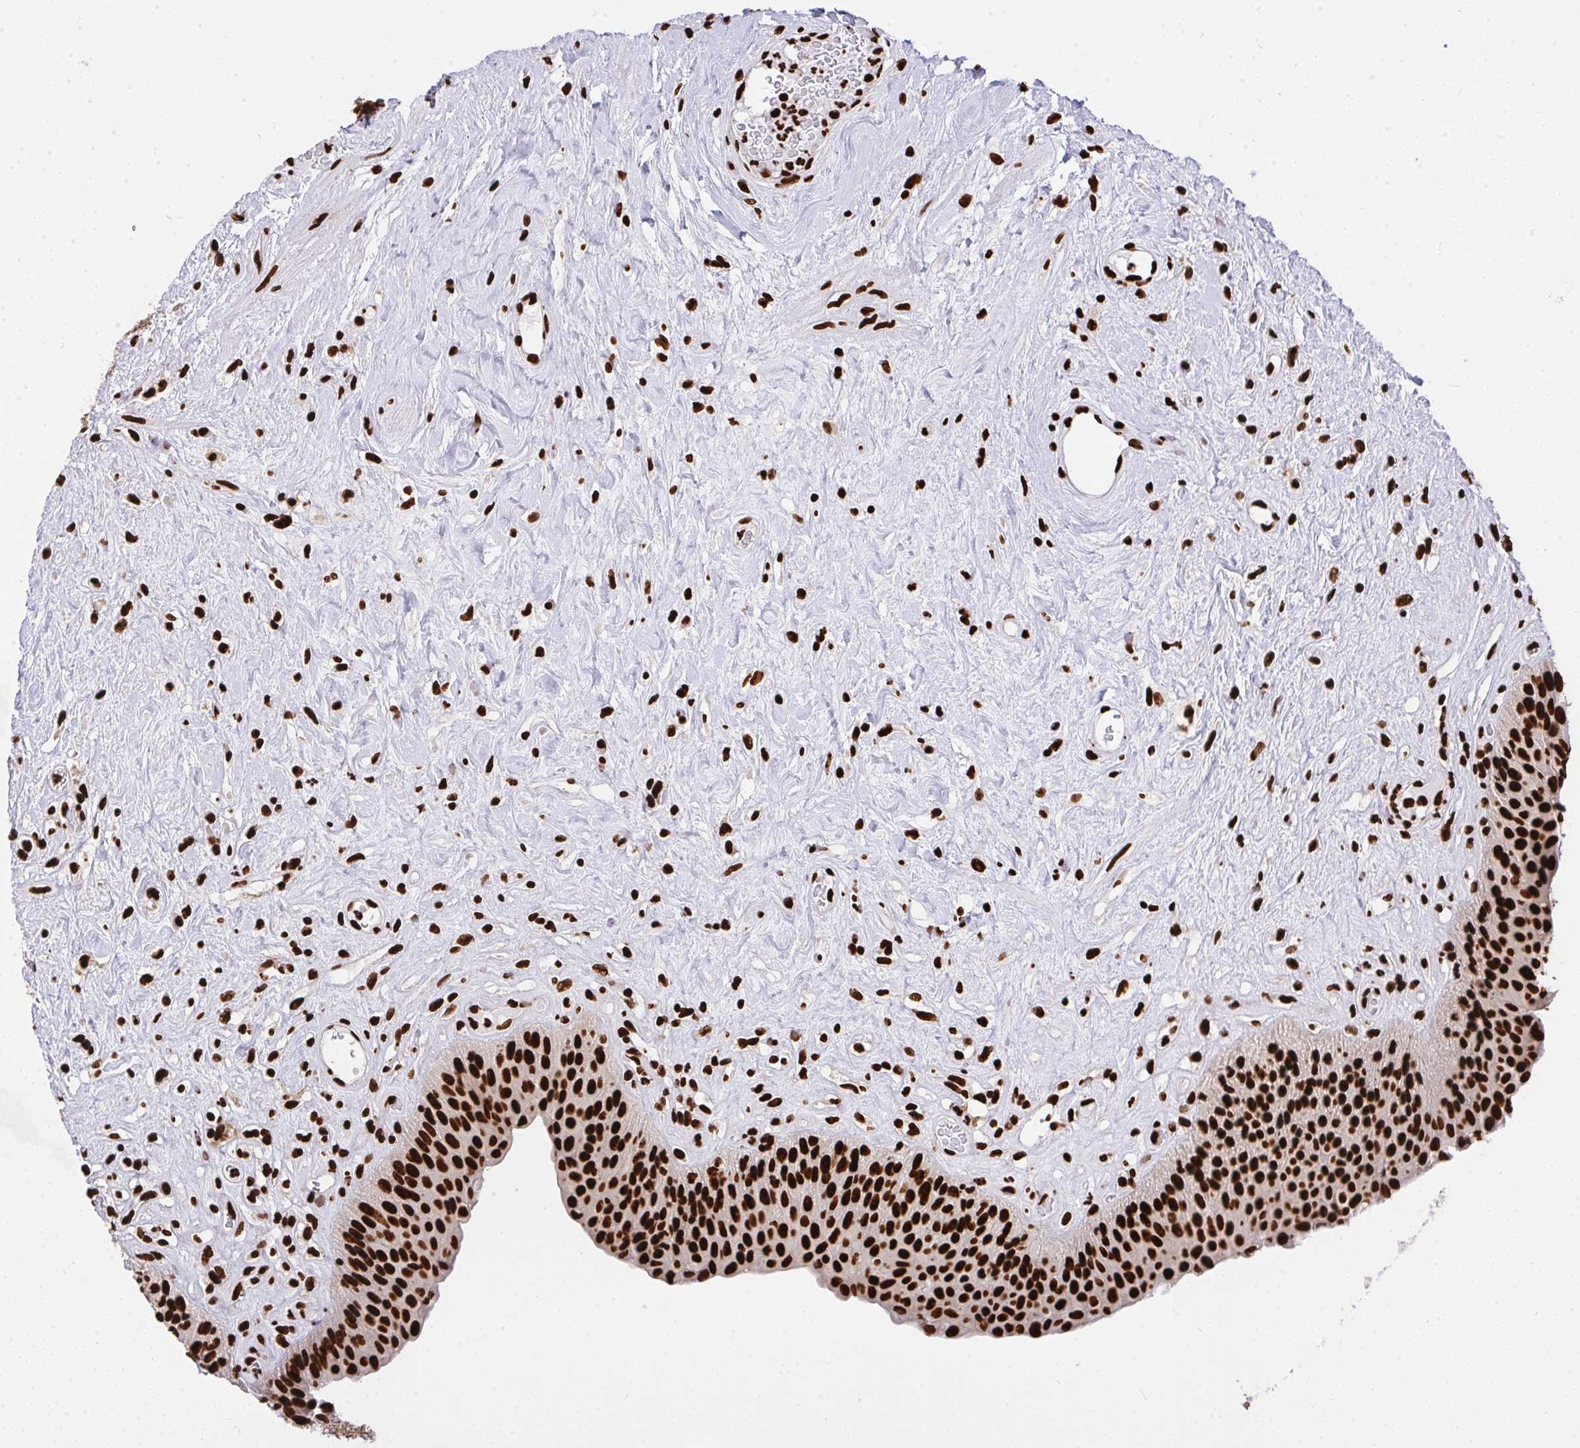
{"staining": {"intensity": "strong", "quantity": ">75%", "location": "nuclear"}, "tissue": "urinary bladder", "cell_type": "Urothelial cells", "image_type": "normal", "snomed": [{"axis": "morphology", "description": "Normal tissue, NOS"}, {"axis": "topography", "description": "Urinary bladder"}], "caption": "Immunohistochemistry (IHC) photomicrograph of benign urinary bladder stained for a protein (brown), which exhibits high levels of strong nuclear positivity in about >75% of urothelial cells.", "gene": "HNRNPL", "patient": {"sex": "female", "age": 56}}